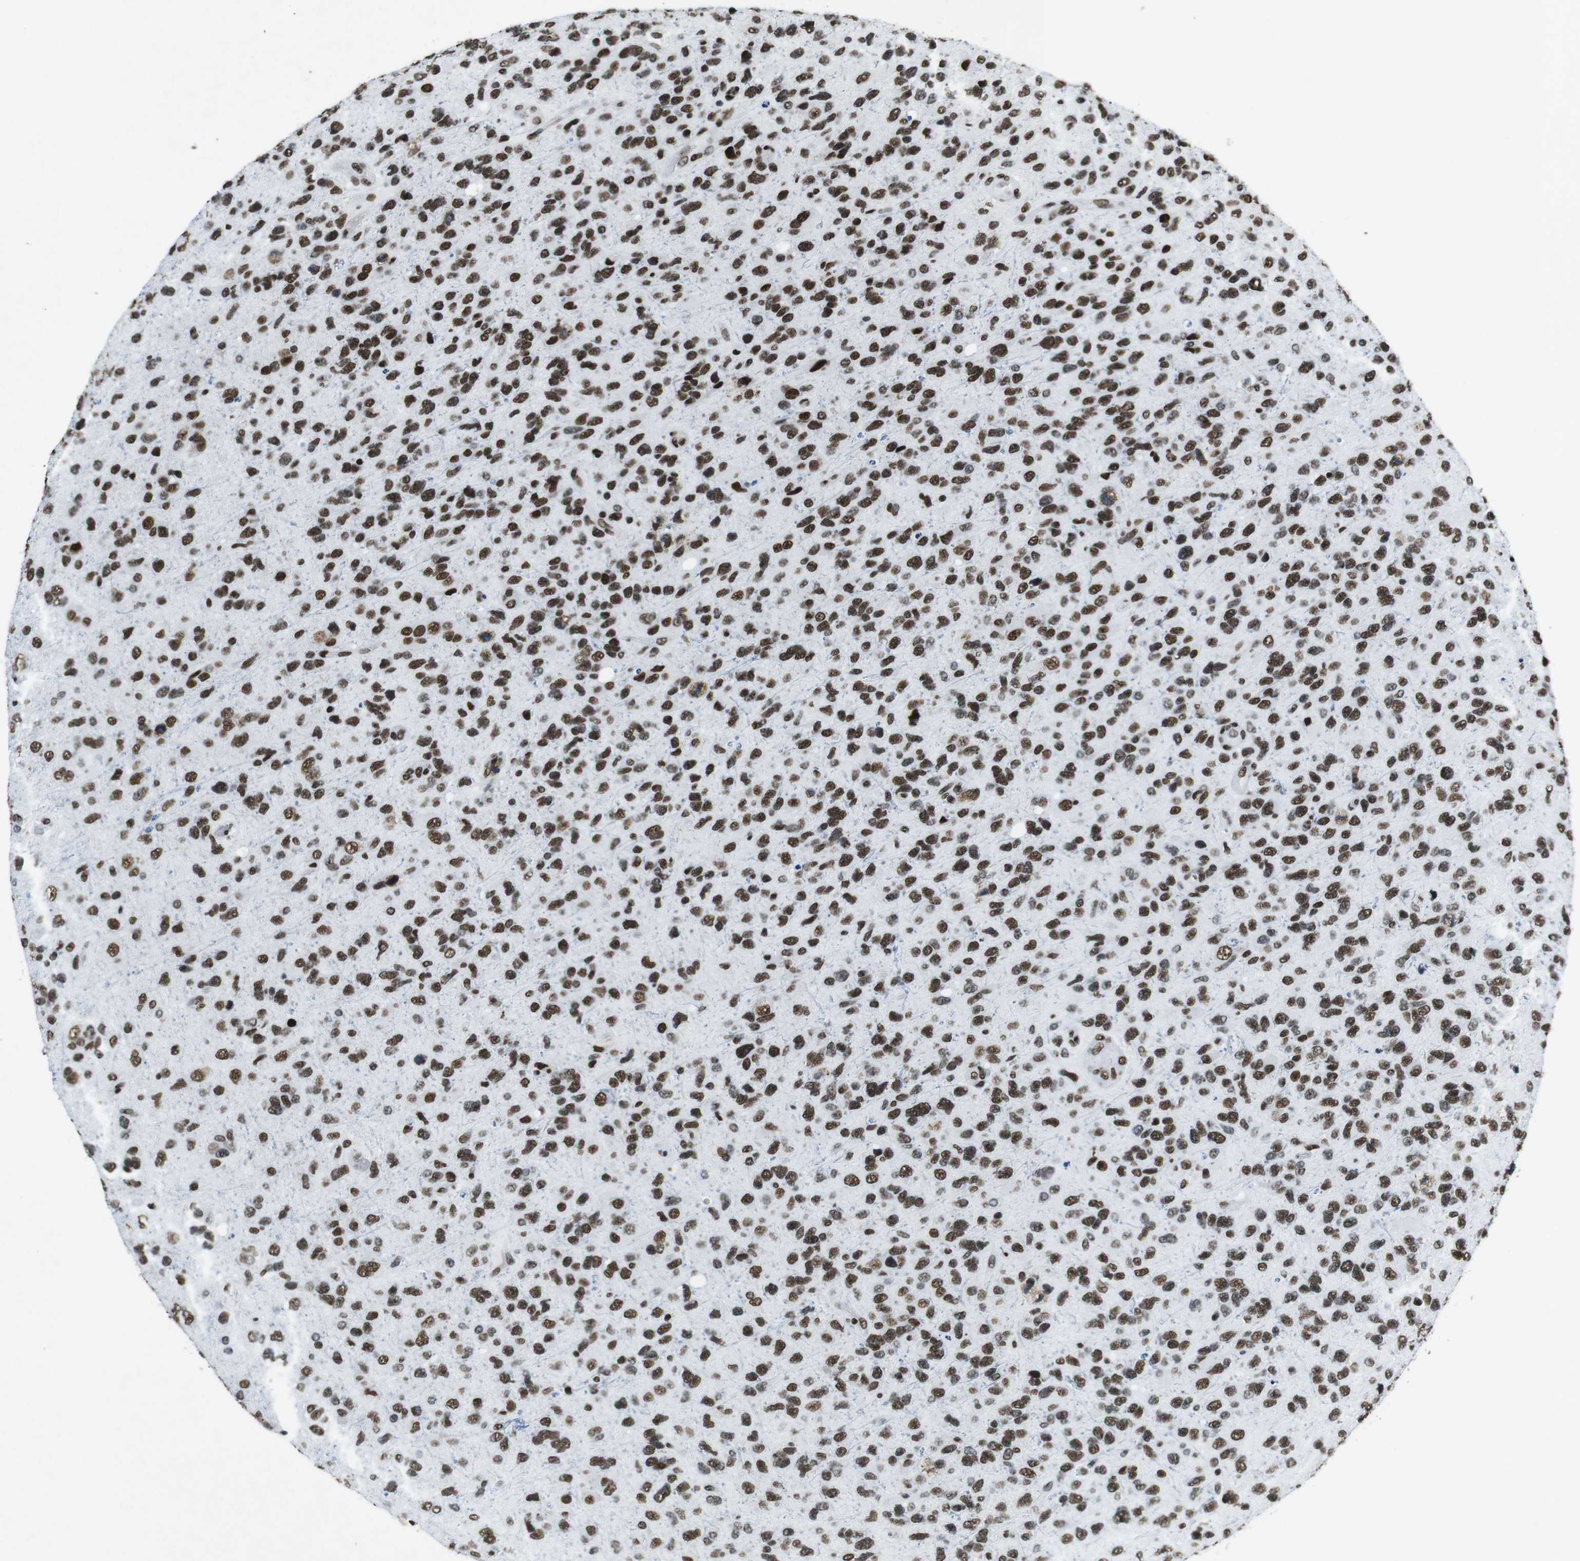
{"staining": {"intensity": "strong", "quantity": ">75%", "location": "nuclear"}, "tissue": "glioma", "cell_type": "Tumor cells", "image_type": "cancer", "snomed": [{"axis": "morphology", "description": "Glioma, malignant, High grade"}, {"axis": "topography", "description": "Brain"}], "caption": "A histopathology image of human high-grade glioma (malignant) stained for a protein demonstrates strong nuclear brown staining in tumor cells.", "gene": "CITED2", "patient": {"sex": "female", "age": 58}}